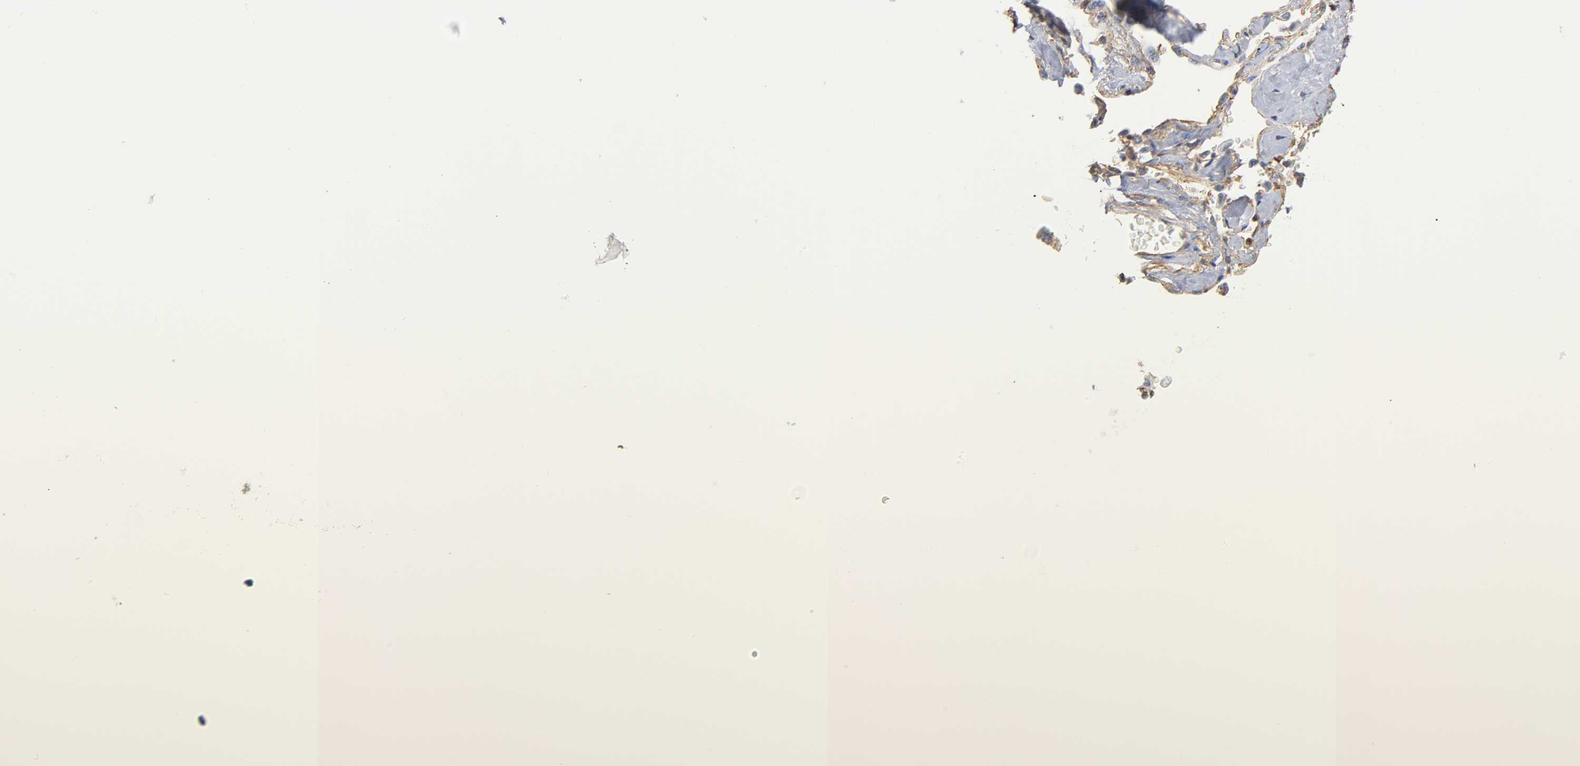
{"staining": {"intensity": "weak", "quantity": ">75%", "location": "cytoplasmic/membranous"}, "tissue": "lung cancer", "cell_type": "Tumor cells", "image_type": "cancer", "snomed": [{"axis": "morphology", "description": "Adenocarcinoma, NOS"}, {"axis": "topography", "description": "Lung"}], "caption": "Immunohistochemistry photomicrograph of neoplastic tissue: adenocarcinoma (lung) stained using immunohistochemistry (IHC) reveals low levels of weak protein expression localized specifically in the cytoplasmic/membranous of tumor cells, appearing as a cytoplasmic/membranous brown color.", "gene": "SPTAN1", "patient": {"sex": "female", "age": 64}}